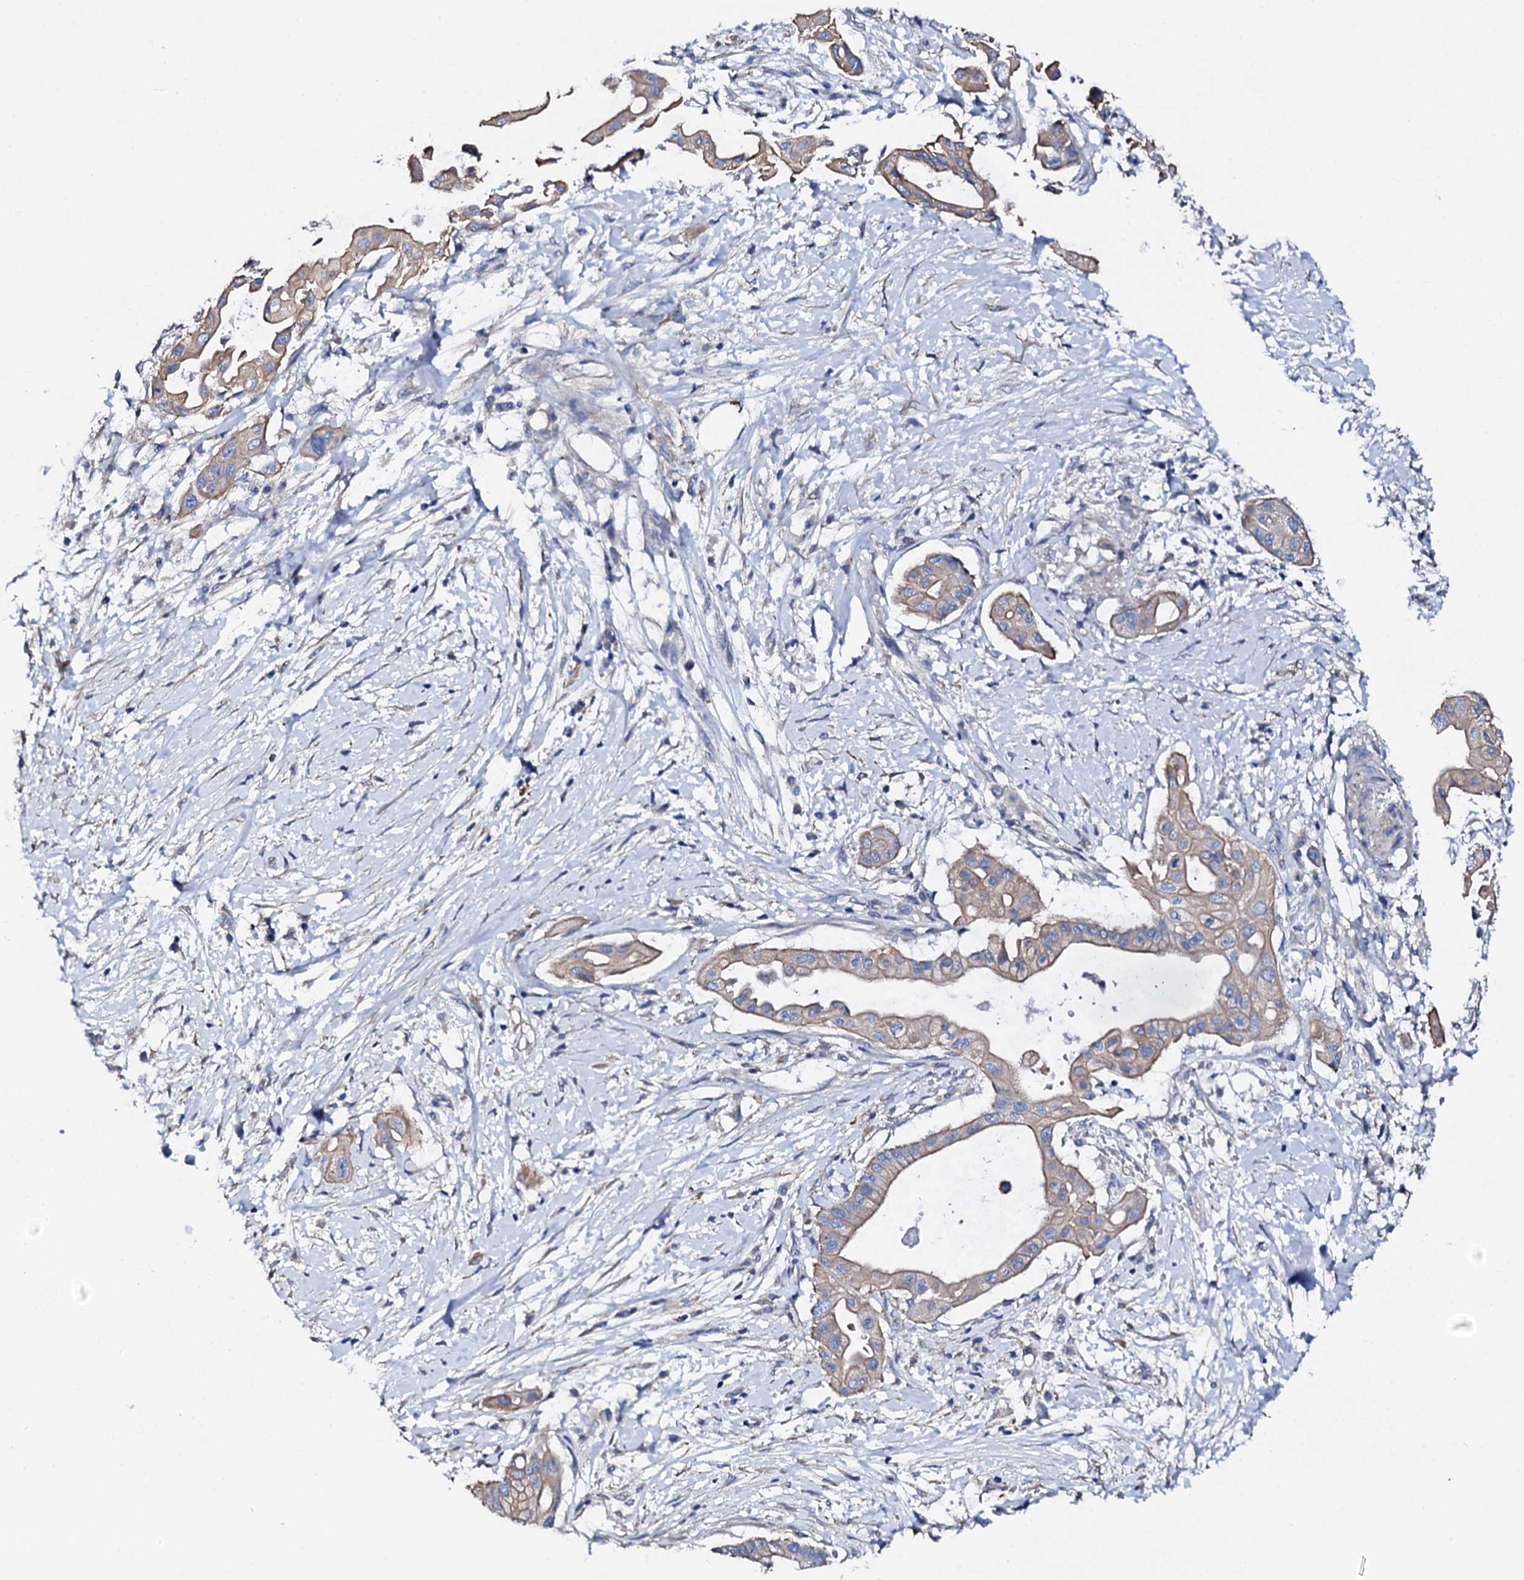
{"staining": {"intensity": "weak", "quantity": "25%-75%", "location": "cytoplasmic/membranous"}, "tissue": "pancreatic cancer", "cell_type": "Tumor cells", "image_type": "cancer", "snomed": [{"axis": "morphology", "description": "Adenocarcinoma, NOS"}, {"axis": "topography", "description": "Pancreas"}], "caption": "IHC histopathology image of neoplastic tissue: pancreatic cancer (adenocarcinoma) stained using immunohistochemistry exhibits low levels of weak protein expression localized specifically in the cytoplasmic/membranous of tumor cells, appearing as a cytoplasmic/membranous brown color.", "gene": "KLHL32", "patient": {"sex": "male", "age": 68}}